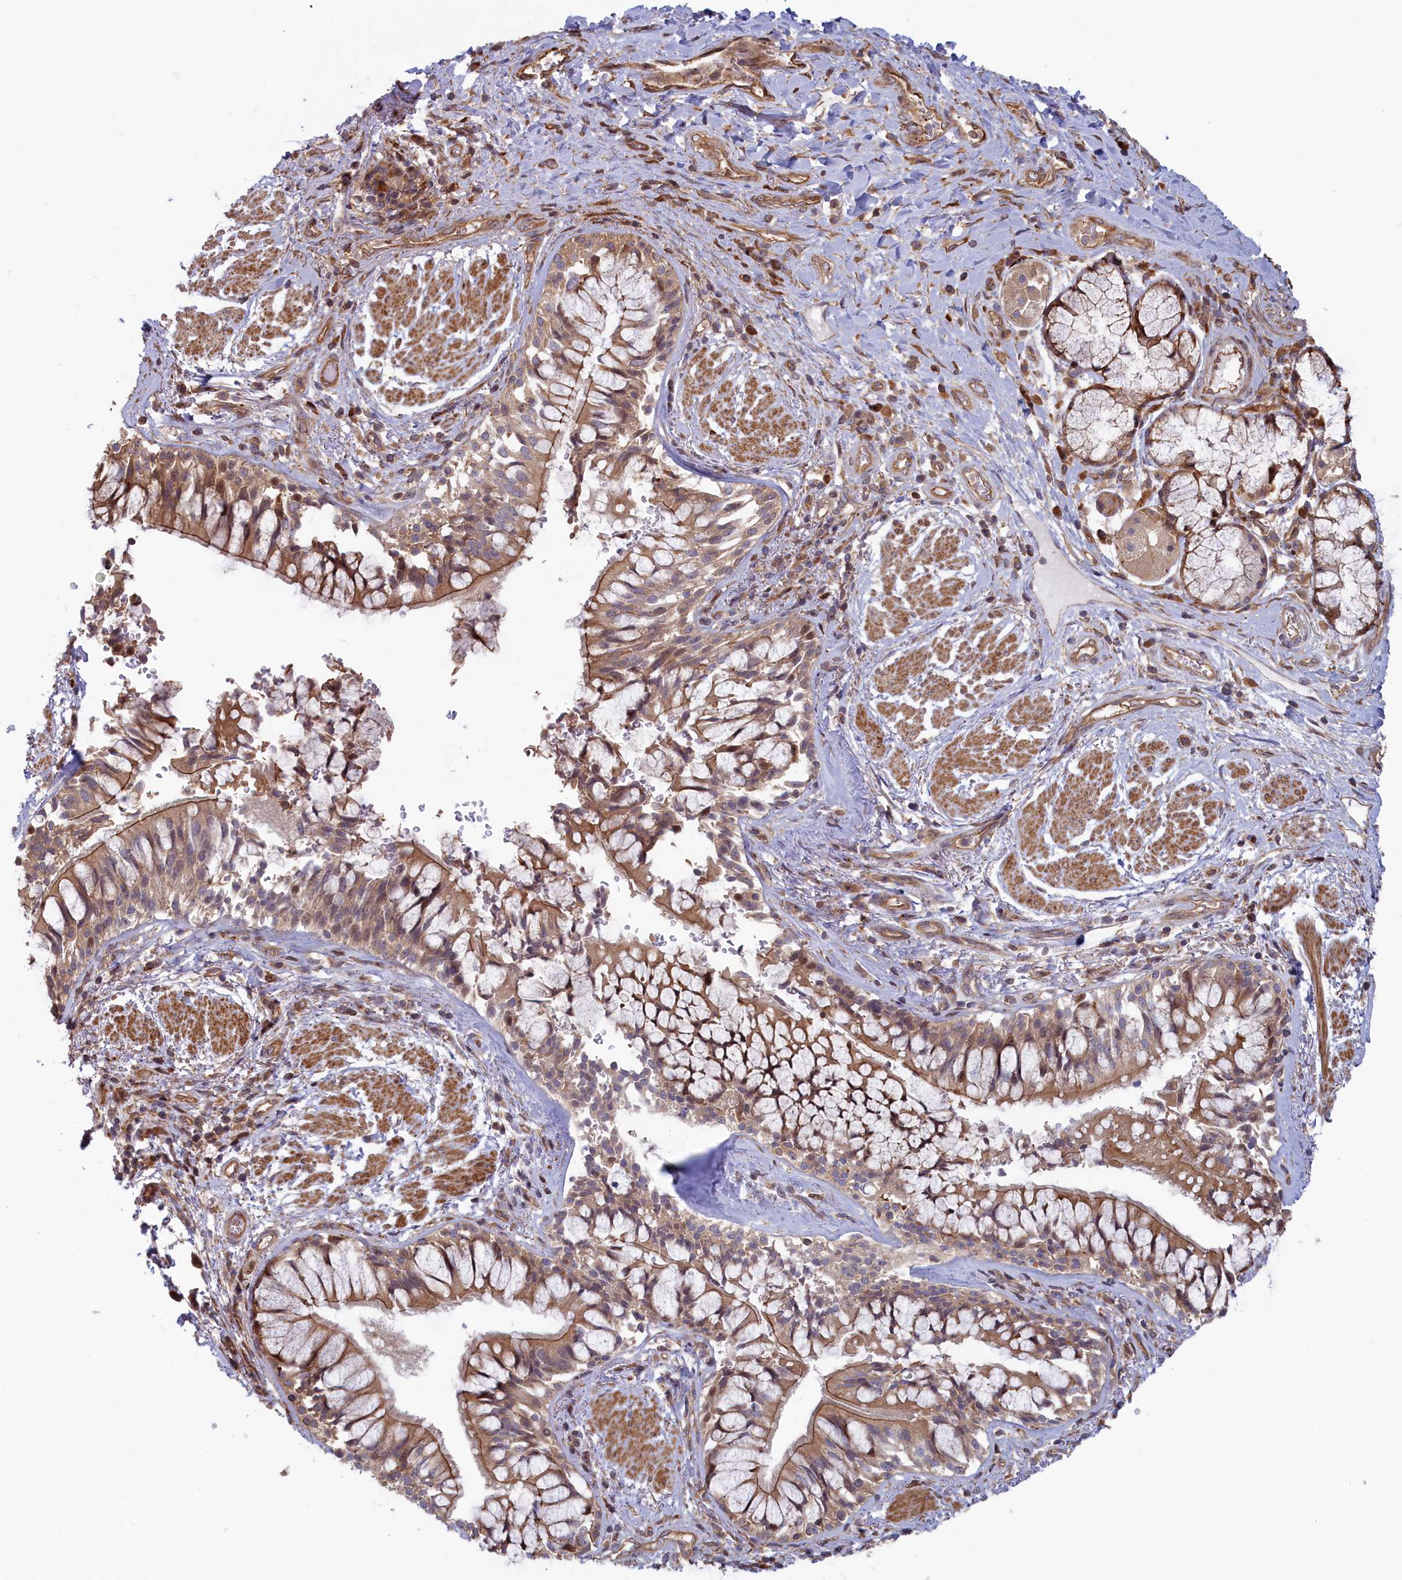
{"staining": {"intensity": "negative", "quantity": "none", "location": "none"}, "tissue": "adipose tissue", "cell_type": "Adipocytes", "image_type": "normal", "snomed": [{"axis": "morphology", "description": "Normal tissue, NOS"}, {"axis": "morphology", "description": "Squamous cell carcinoma, NOS"}, {"axis": "topography", "description": "Bronchus"}, {"axis": "topography", "description": "Lung"}], "caption": "High magnification brightfield microscopy of unremarkable adipose tissue stained with DAB (brown) and counterstained with hematoxylin (blue): adipocytes show no significant positivity.", "gene": "RILPL1", "patient": {"sex": "male", "age": 64}}